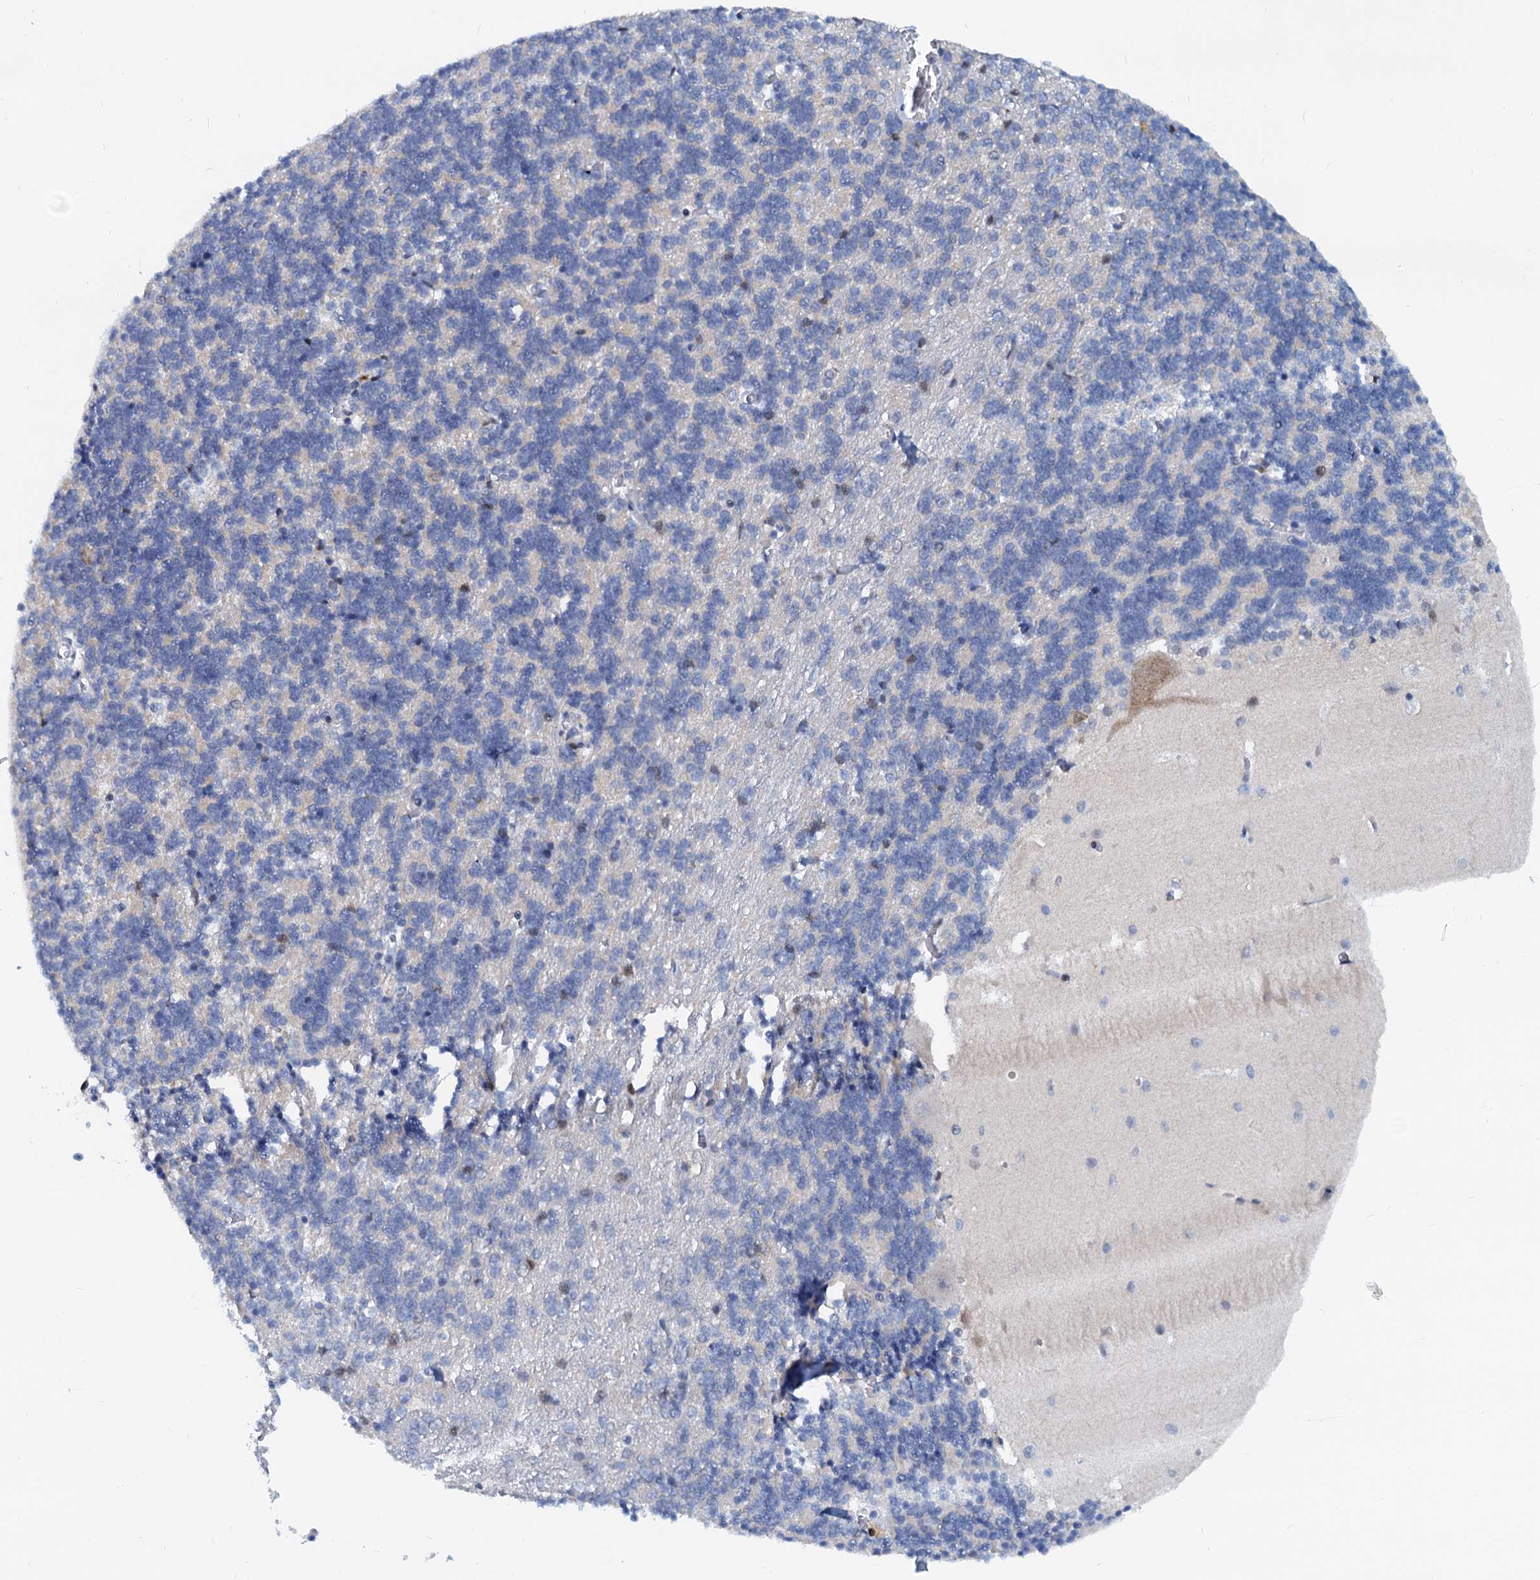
{"staining": {"intensity": "negative", "quantity": "none", "location": "none"}, "tissue": "cerebellum", "cell_type": "Cells in granular layer", "image_type": "normal", "snomed": [{"axis": "morphology", "description": "Normal tissue, NOS"}, {"axis": "topography", "description": "Cerebellum"}], "caption": "DAB immunohistochemical staining of benign cerebellum reveals no significant staining in cells in granular layer.", "gene": "PTGES3", "patient": {"sex": "male", "age": 37}}